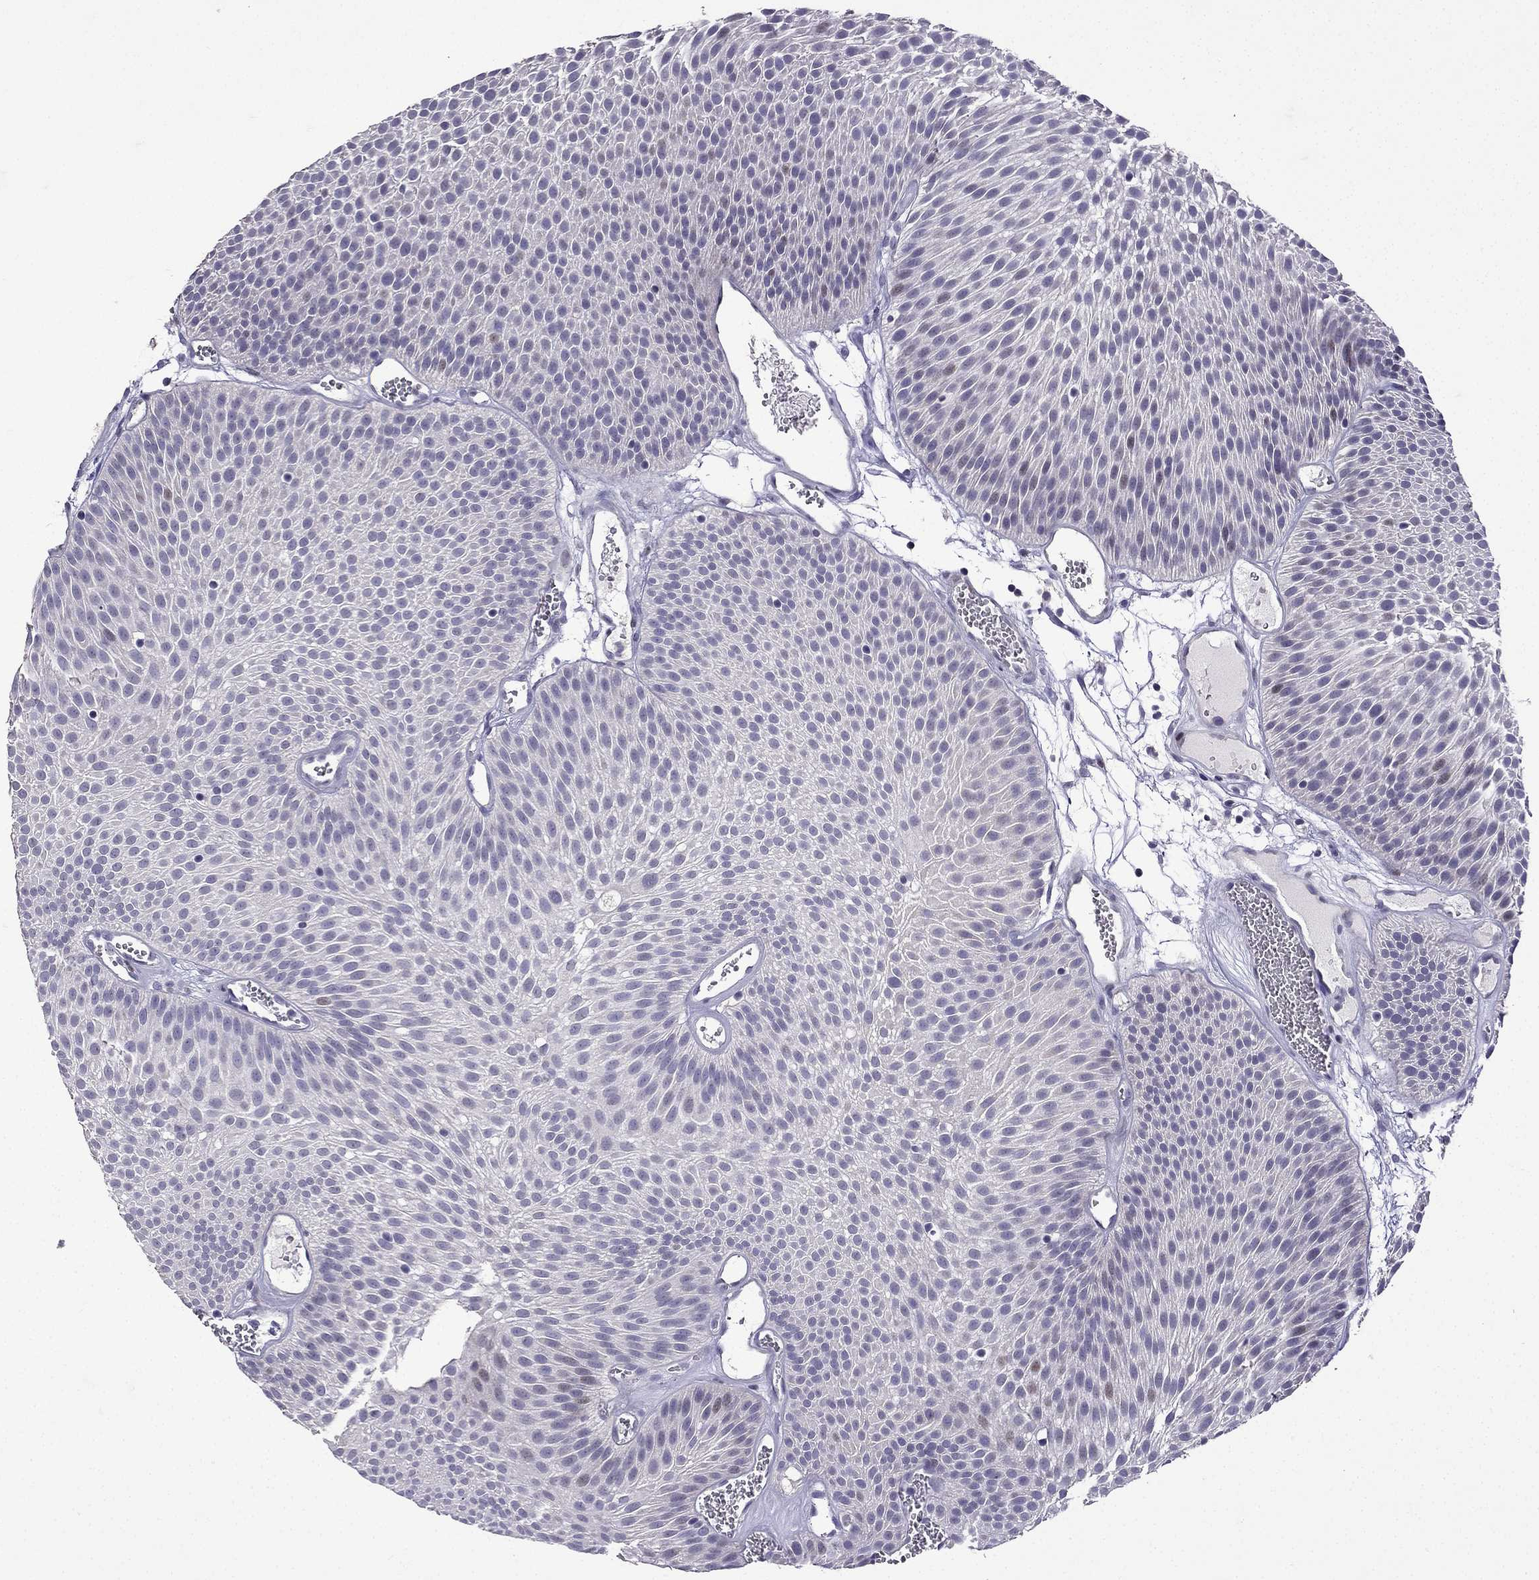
{"staining": {"intensity": "weak", "quantity": "<25%", "location": "nuclear"}, "tissue": "urothelial cancer", "cell_type": "Tumor cells", "image_type": "cancer", "snomed": [{"axis": "morphology", "description": "Urothelial carcinoma, Low grade"}, {"axis": "topography", "description": "Urinary bladder"}], "caption": "The micrograph displays no significant staining in tumor cells of urothelial carcinoma (low-grade).", "gene": "TTN", "patient": {"sex": "male", "age": 52}}